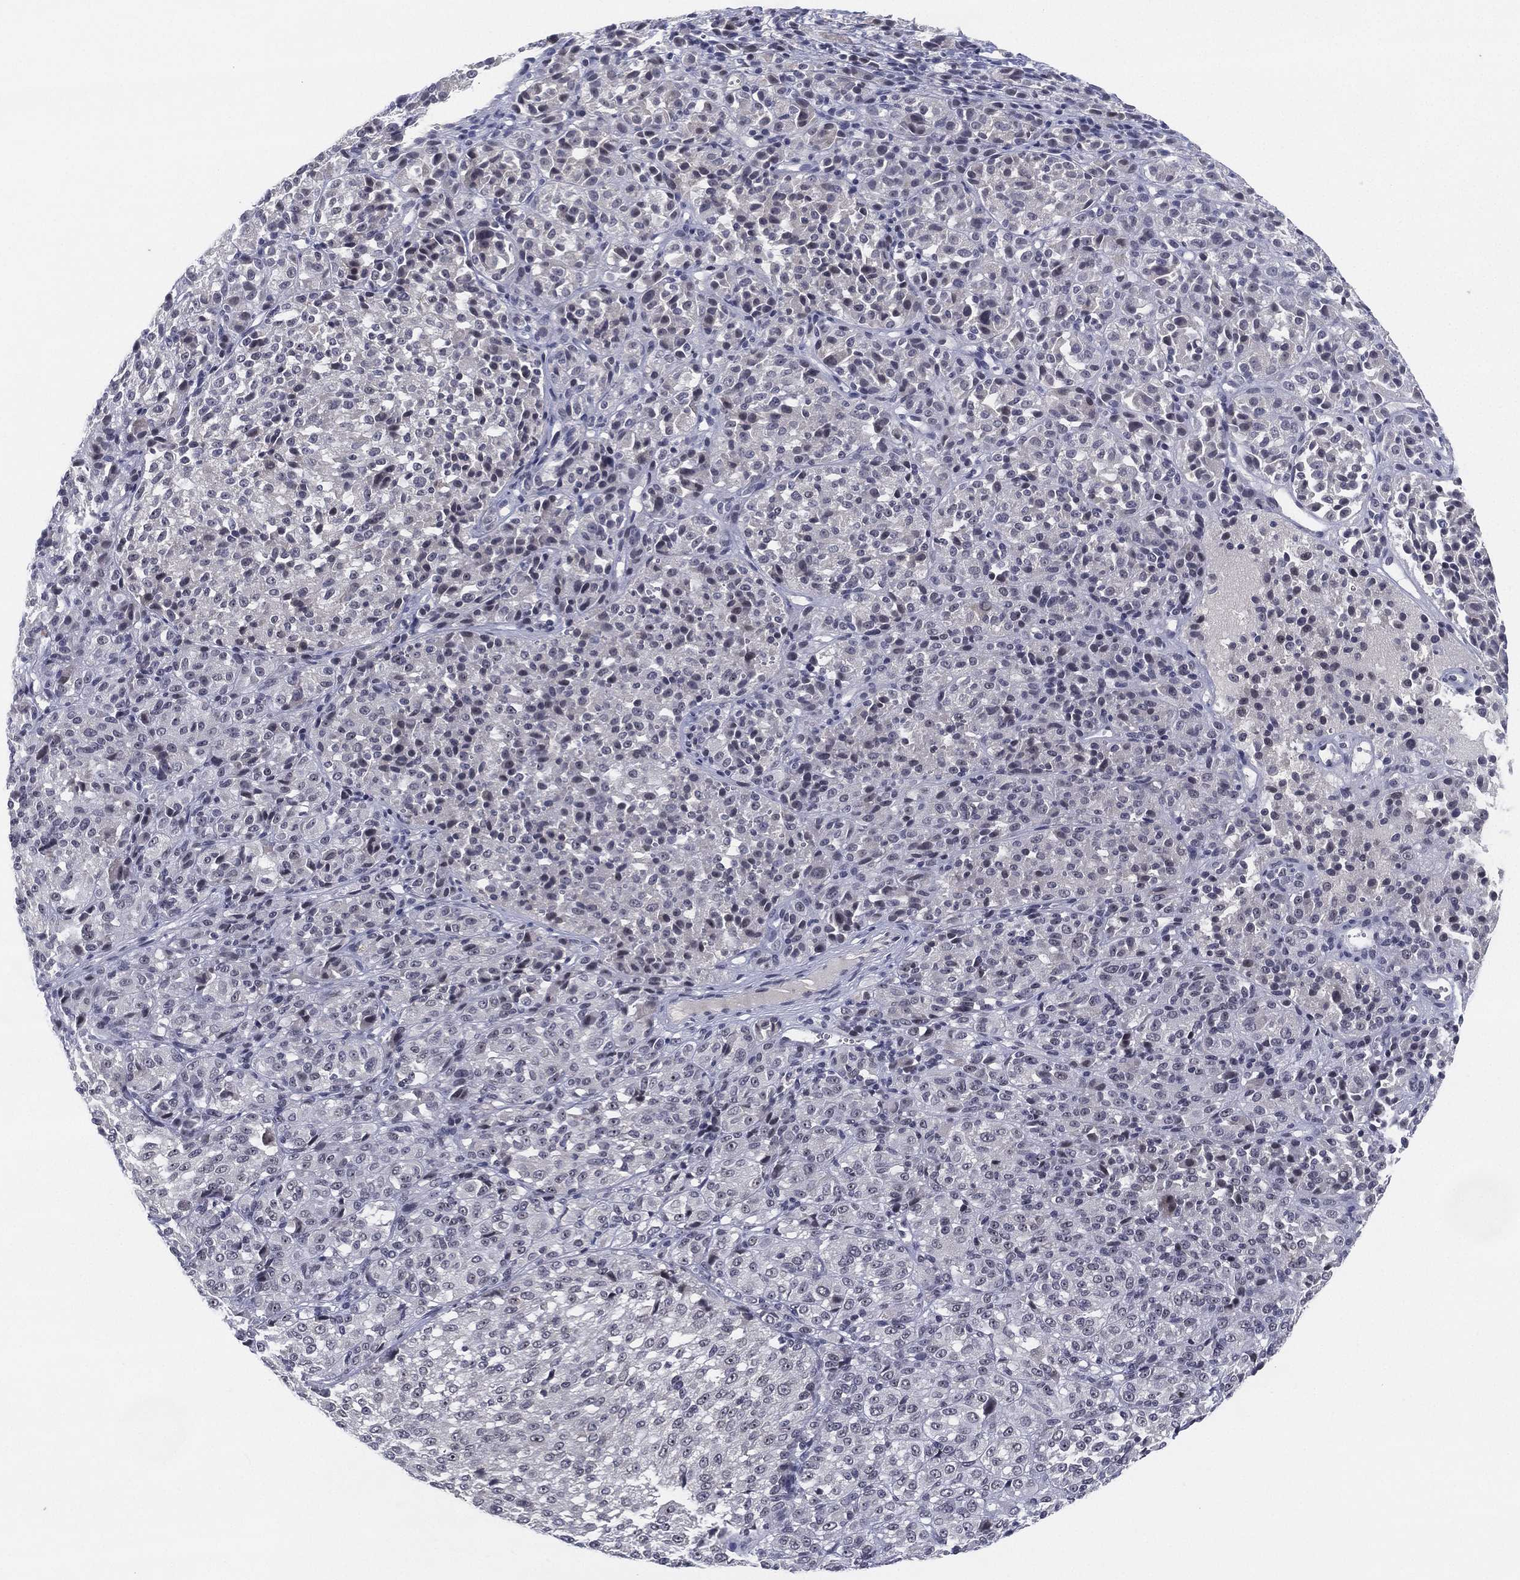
{"staining": {"intensity": "negative", "quantity": "none", "location": "none"}, "tissue": "melanoma", "cell_type": "Tumor cells", "image_type": "cancer", "snomed": [{"axis": "morphology", "description": "Malignant melanoma, Metastatic site"}, {"axis": "topography", "description": "Brain"}], "caption": "Tumor cells show no significant protein positivity in melanoma.", "gene": "MS4A8", "patient": {"sex": "female", "age": 56}}